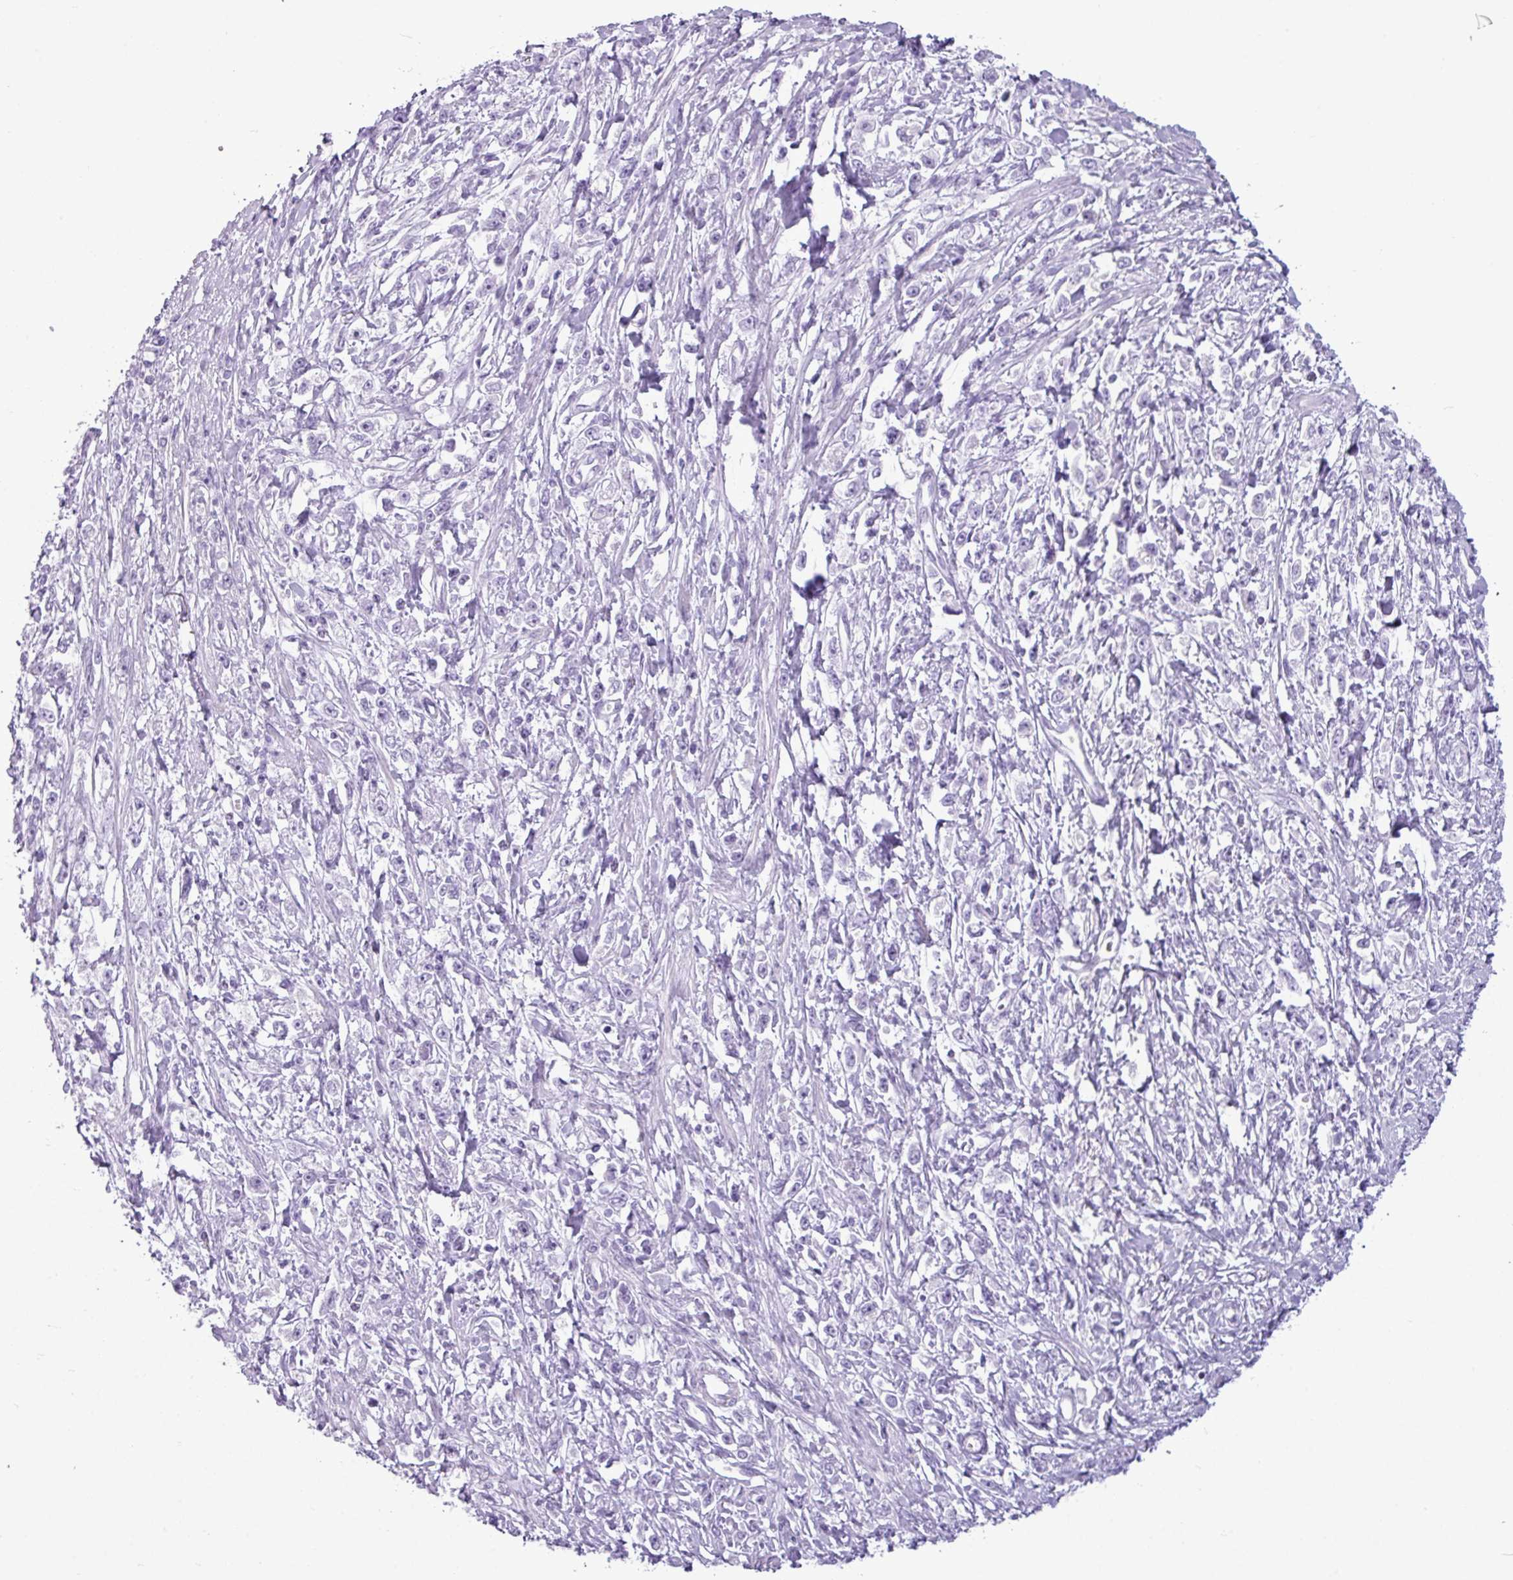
{"staining": {"intensity": "negative", "quantity": "none", "location": "none"}, "tissue": "stomach cancer", "cell_type": "Tumor cells", "image_type": "cancer", "snomed": [{"axis": "morphology", "description": "Adenocarcinoma, NOS"}, {"axis": "topography", "description": "Stomach"}], "caption": "Photomicrograph shows no protein positivity in tumor cells of adenocarcinoma (stomach) tissue.", "gene": "AMY1B", "patient": {"sex": "female", "age": 59}}